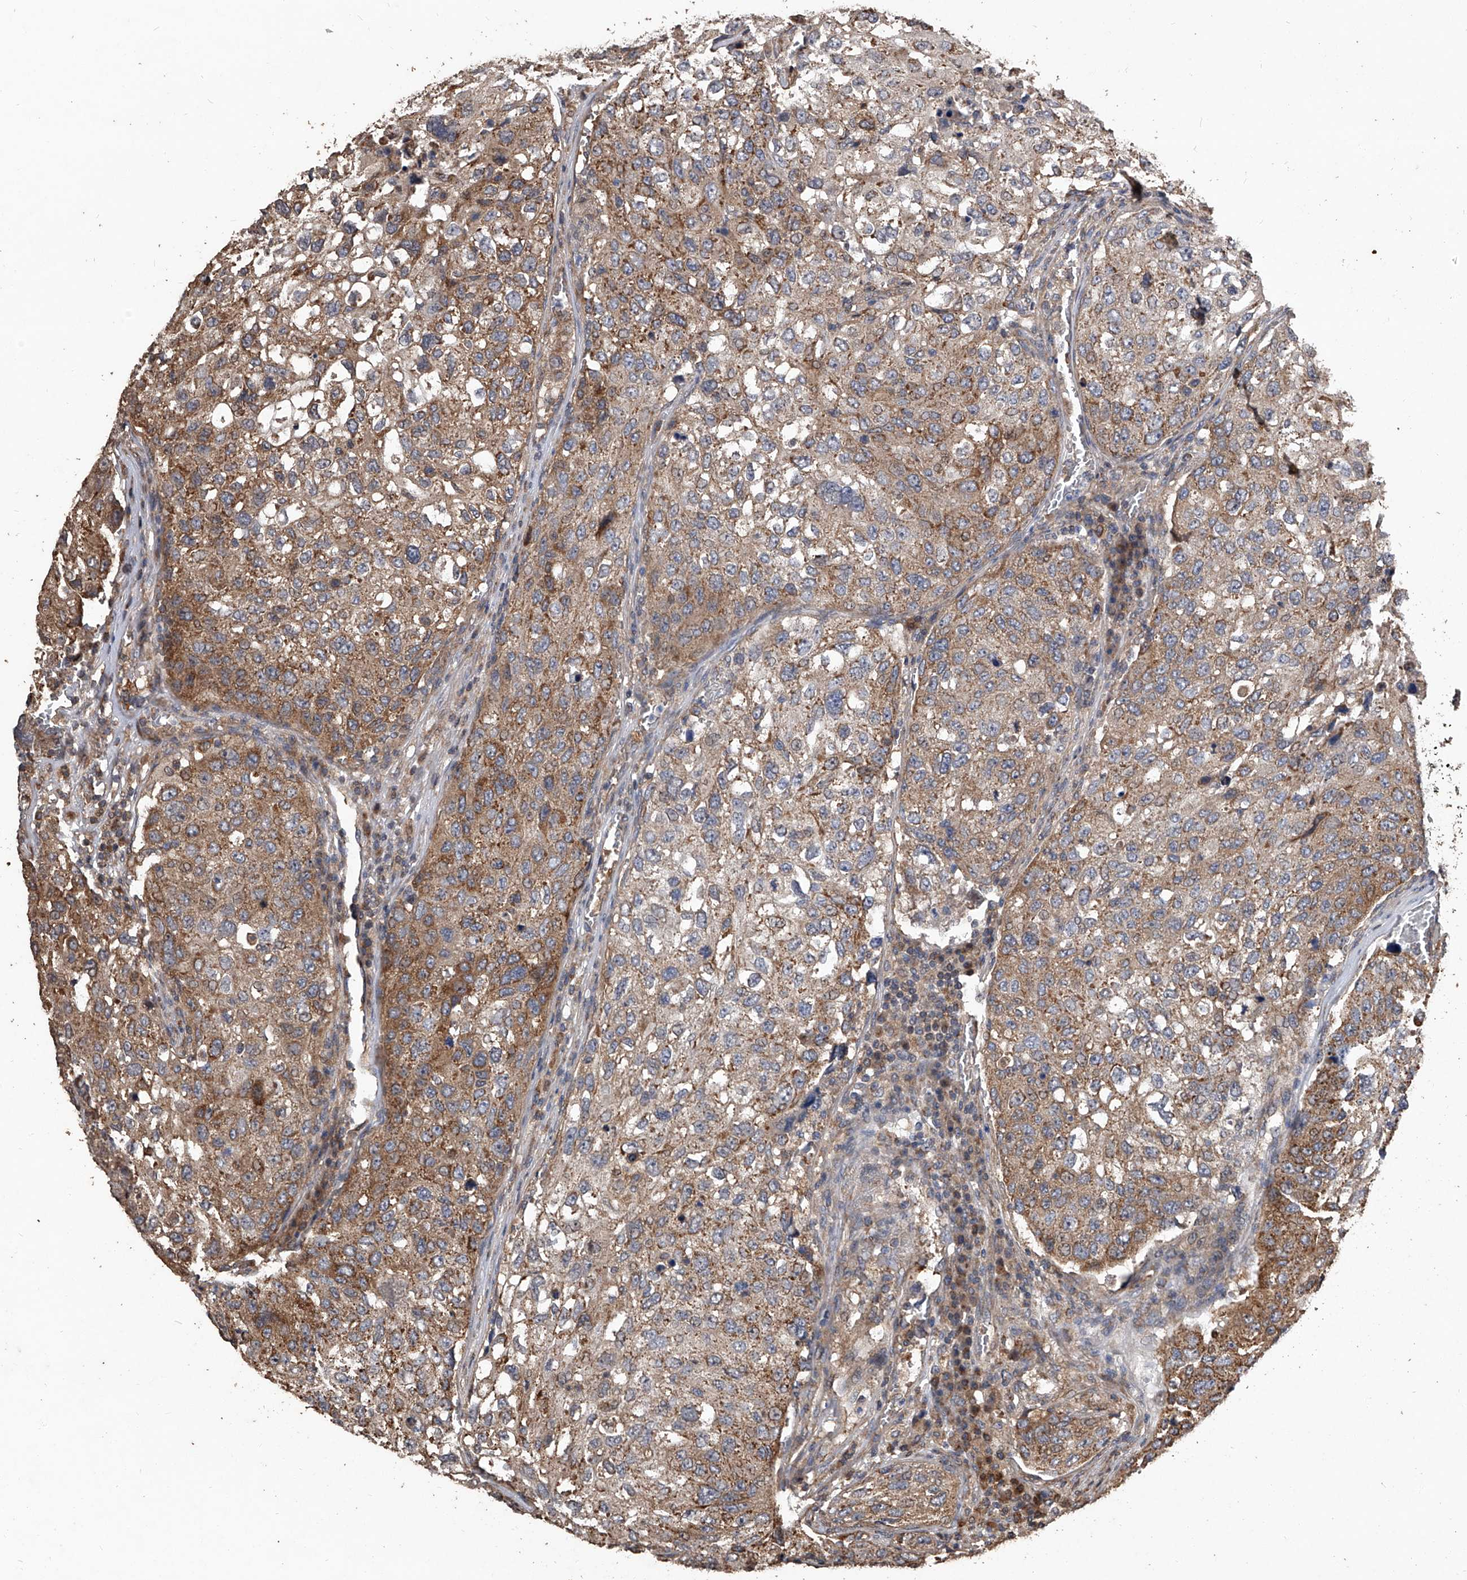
{"staining": {"intensity": "moderate", "quantity": ">75%", "location": "cytoplasmic/membranous"}, "tissue": "urothelial cancer", "cell_type": "Tumor cells", "image_type": "cancer", "snomed": [{"axis": "morphology", "description": "Urothelial carcinoma, High grade"}, {"axis": "topography", "description": "Lymph node"}, {"axis": "topography", "description": "Urinary bladder"}], "caption": "This is an image of IHC staining of urothelial cancer, which shows moderate expression in the cytoplasmic/membranous of tumor cells.", "gene": "LTV1", "patient": {"sex": "male", "age": 51}}